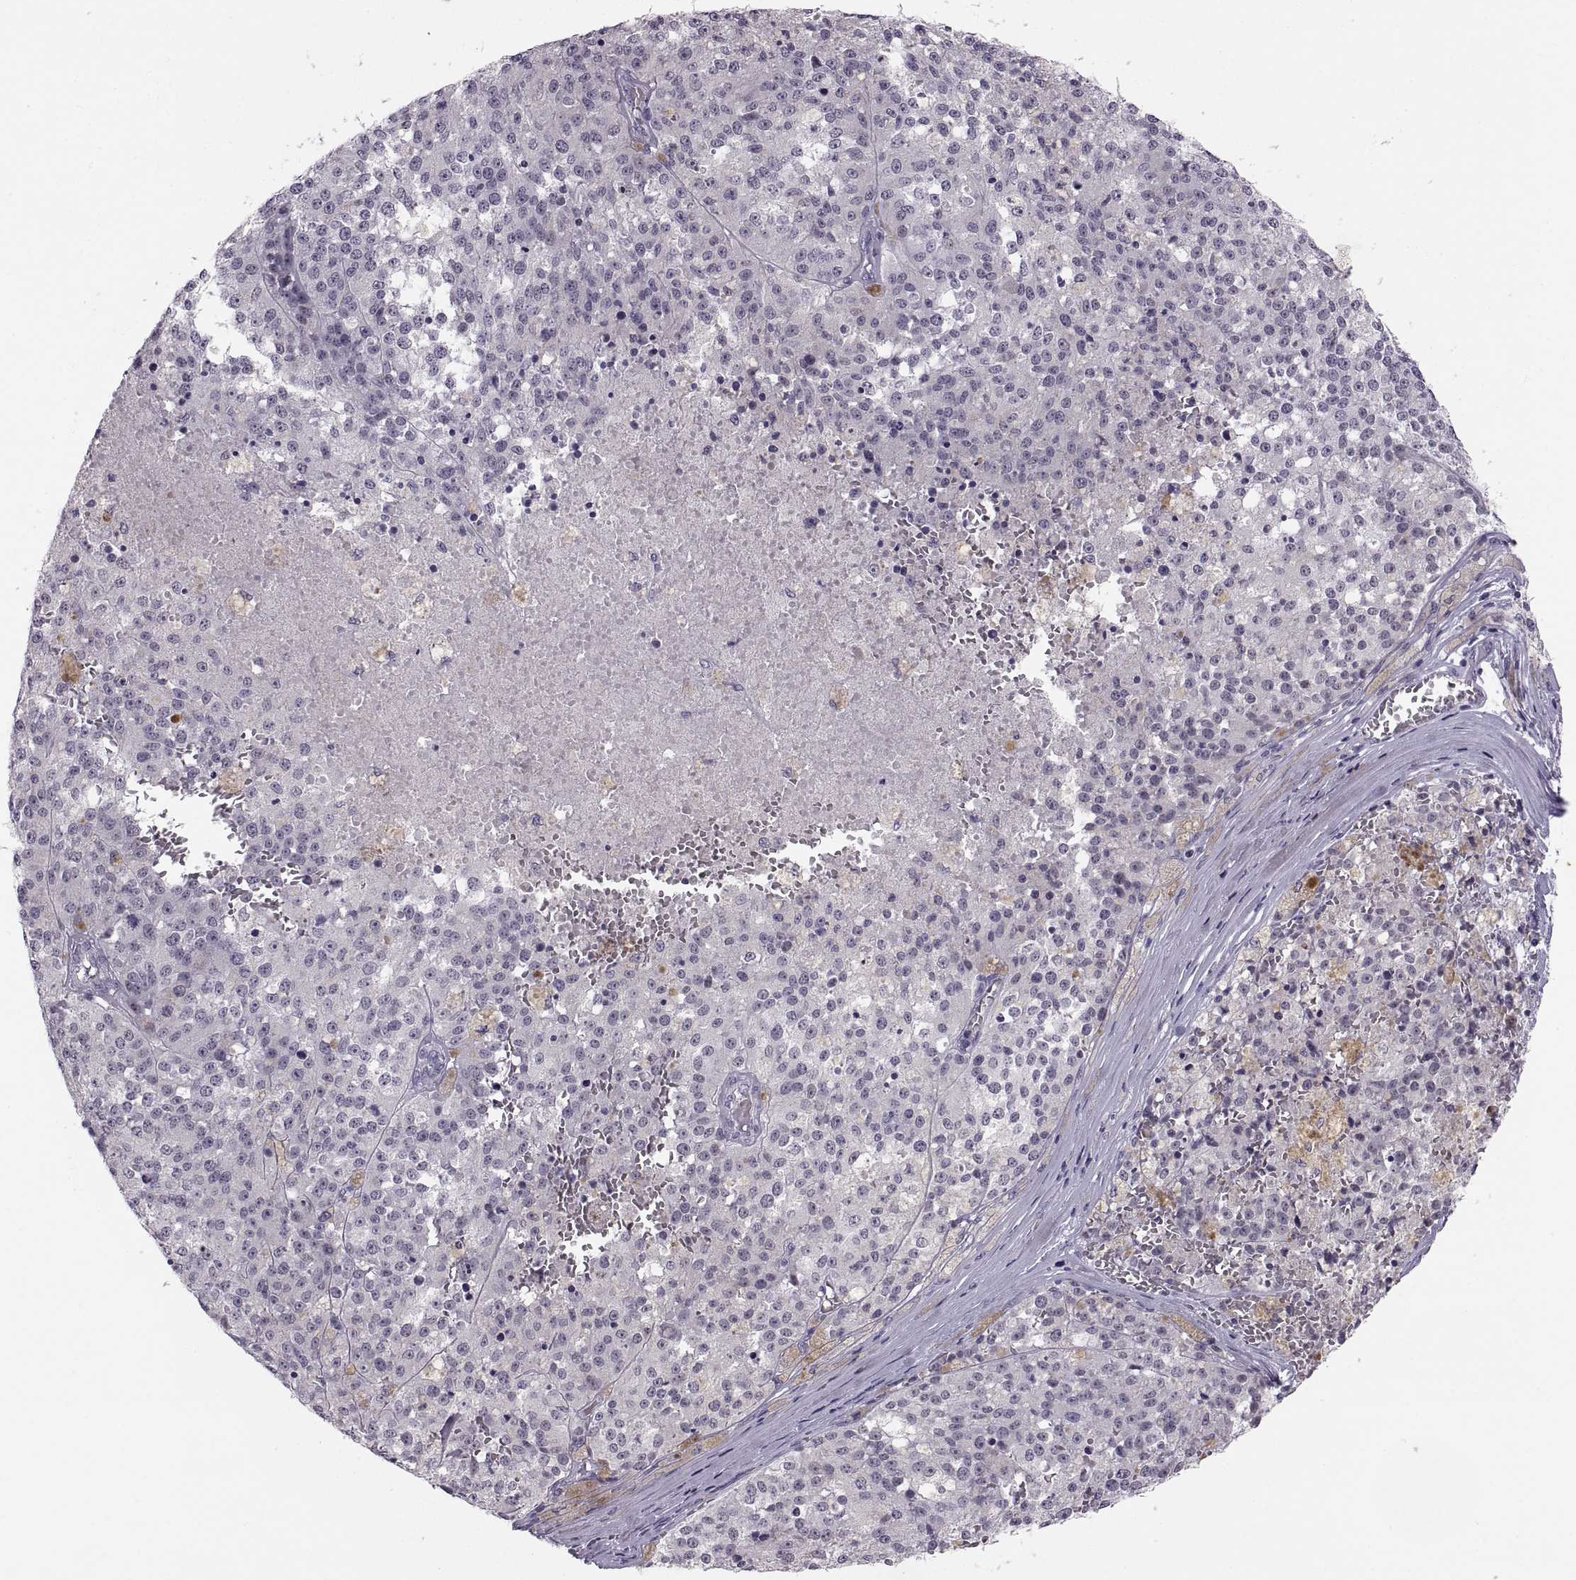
{"staining": {"intensity": "negative", "quantity": "none", "location": "none"}, "tissue": "melanoma", "cell_type": "Tumor cells", "image_type": "cancer", "snomed": [{"axis": "morphology", "description": "Malignant melanoma, Metastatic site"}, {"axis": "topography", "description": "Lymph node"}], "caption": "Immunohistochemical staining of human melanoma exhibits no significant expression in tumor cells.", "gene": "ADH6", "patient": {"sex": "female", "age": 64}}